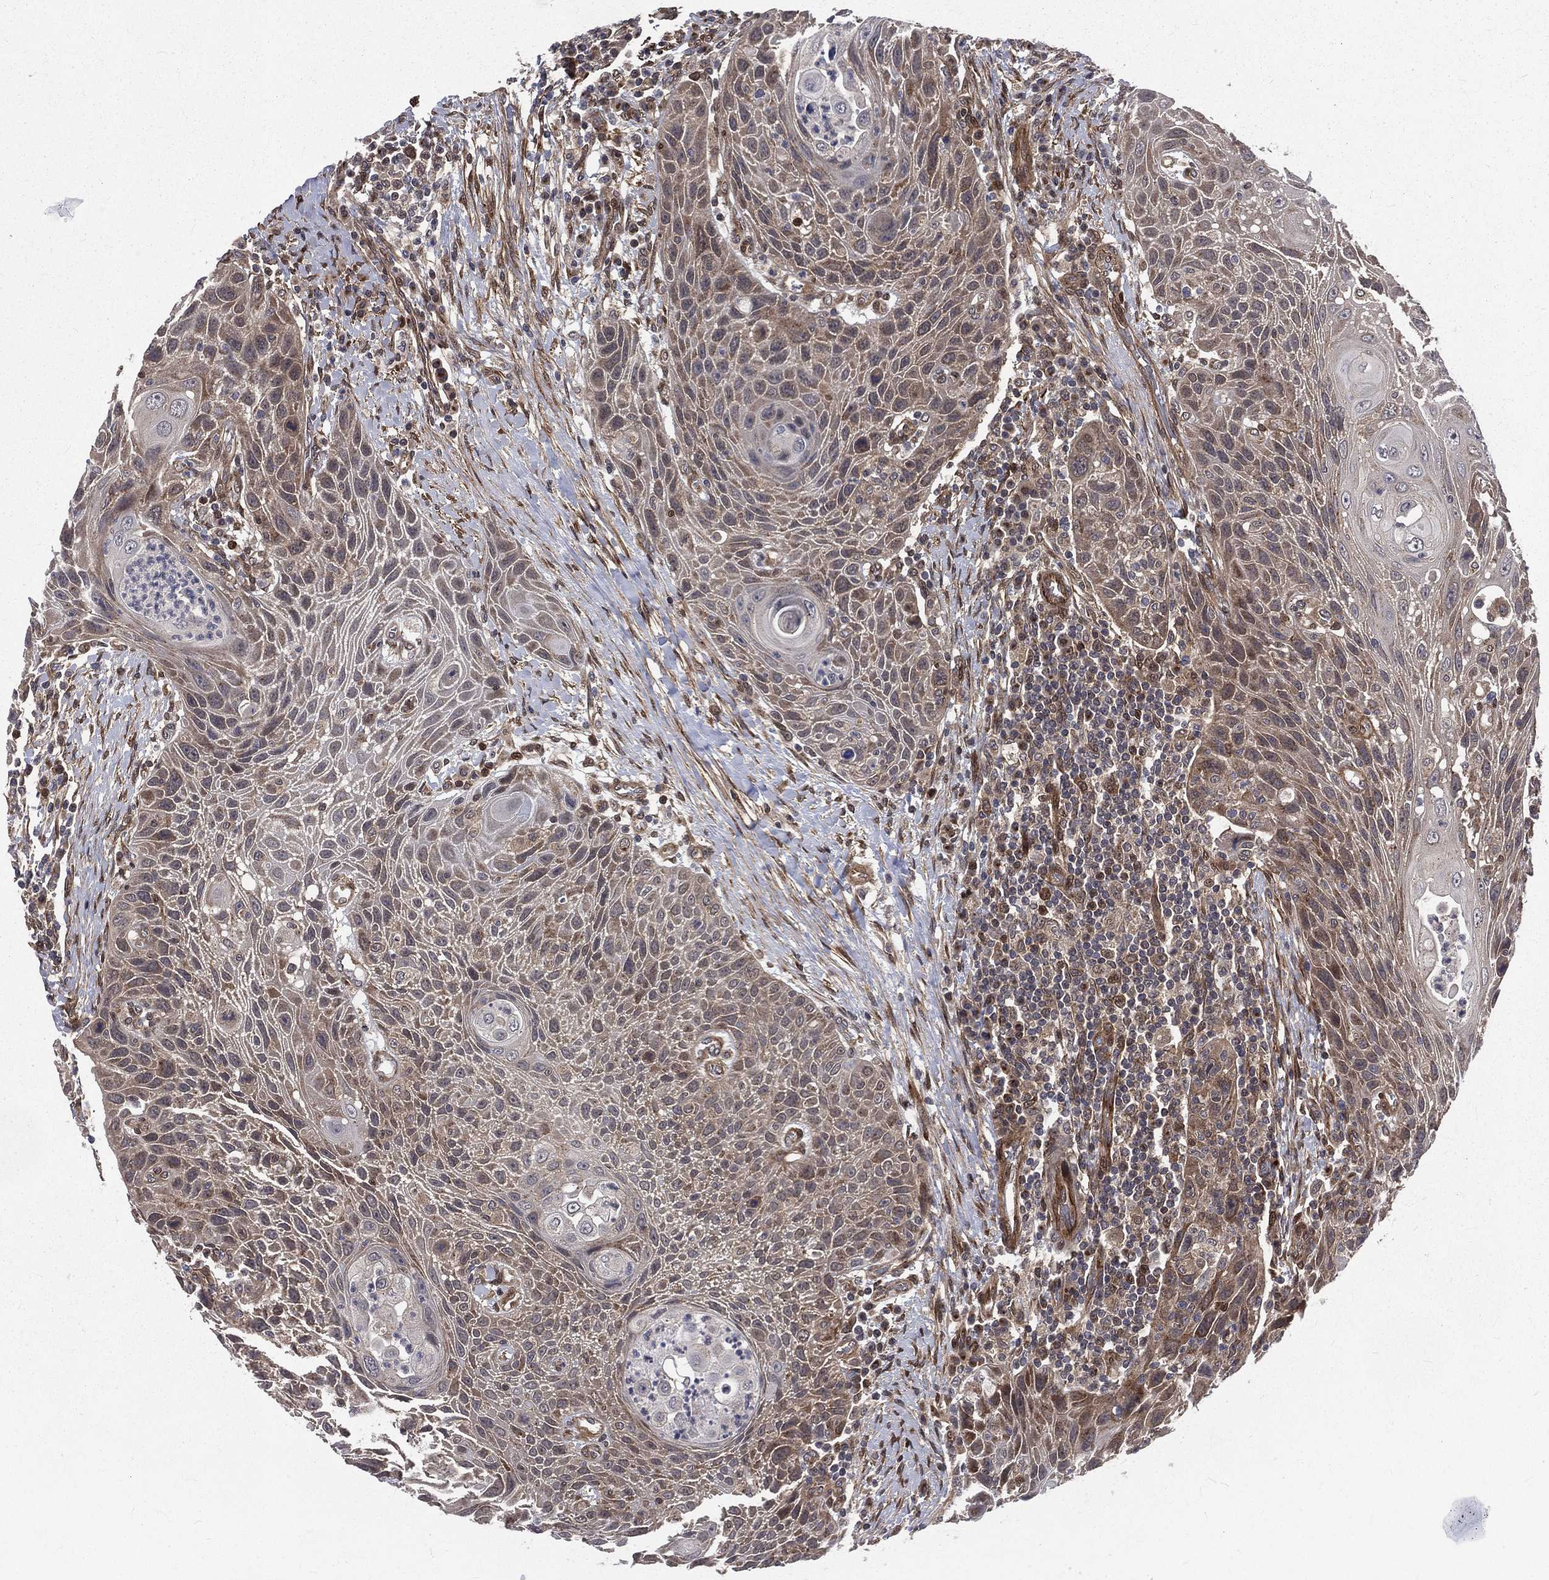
{"staining": {"intensity": "moderate", "quantity": "<25%", "location": "cytoplasmic/membranous"}, "tissue": "head and neck cancer", "cell_type": "Tumor cells", "image_type": "cancer", "snomed": [{"axis": "morphology", "description": "Squamous cell carcinoma, NOS"}, {"axis": "topography", "description": "Head-Neck"}], "caption": "Immunohistochemistry (IHC) of human squamous cell carcinoma (head and neck) demonstrates low levels of moderate cytoplasmic/membranous expression in approximately <25% of tumor cells. The staining was performed using DAB (3,3'-diaminobenzidine), with brown indicating positive protein expression. Nuclei are stained blue with hematoxylin.", "gene": "ARL3", "patient": {"sex": "male", "age": 69}}